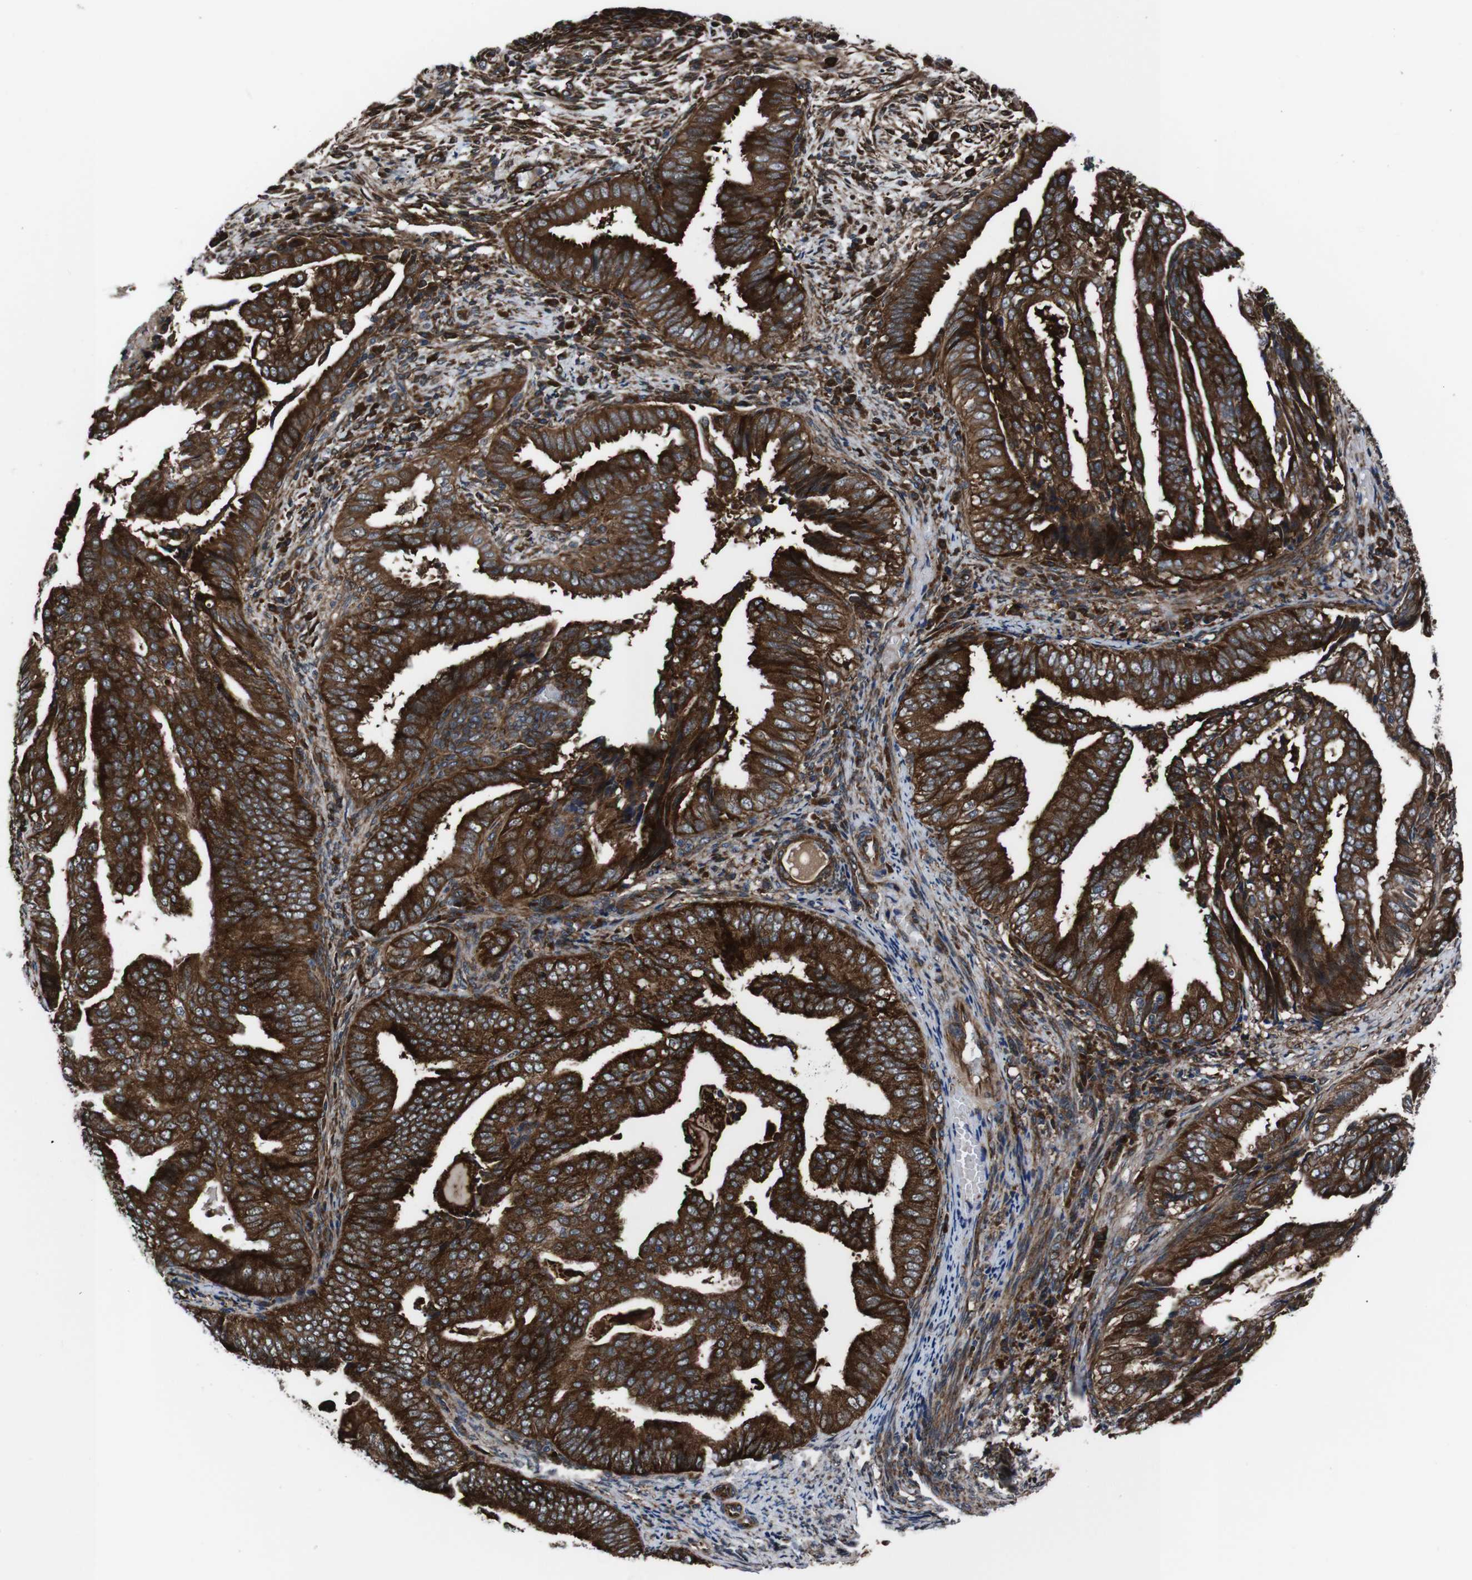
{"staining": {"intensity": "strong", "quantity": ">75%", "location": "cytoplasmic/membranous"}, "tissue": "endometrial cancer", "cell_type": "Tumor cells", "image_type": "cancer", "snomed": [{"axis": "morphology", "description": "Adenocarcinoma, NOS"}, {"axis": "topography", "description": "Endometrium"}], "caption": "Immunohistochemical staining of adenocarcinoma (endometrial) exhibits high levels of strong cytoplasmic/membranous staining in approximately >75% of tumor cells.", "gene": "EIF4A2", "patient": {"sex": "female", "age": 58}}